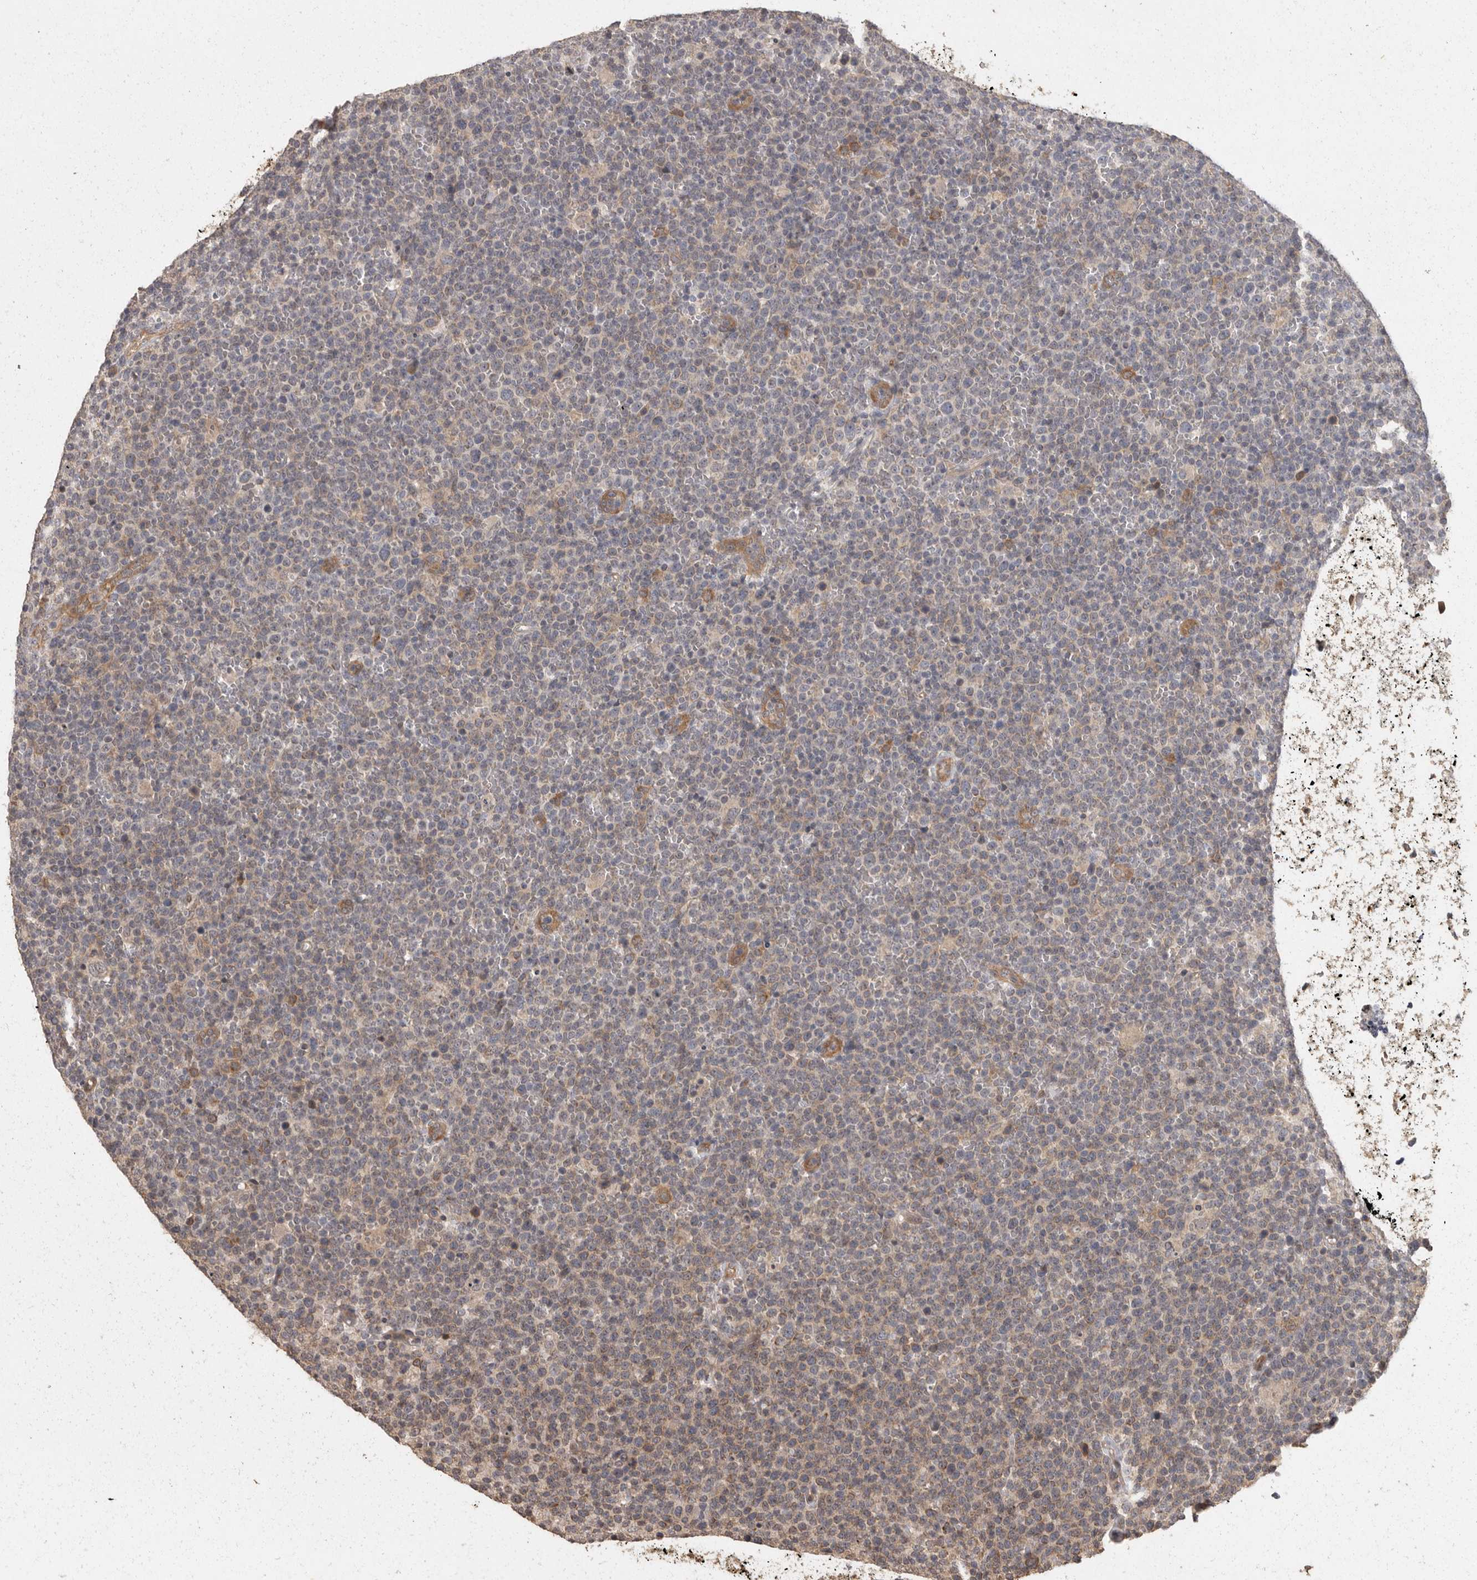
{"staining": {"intensity": "negative", "quantity": "none", "location": "none"}, "tissue": "lymphoma", "cell_type": "Tumor cells", "image_type": "cancer", "snomed": [{"axis": "morphology", "description": "Malignant lymphoma, non-Hodgkin's type, High grade"}, {"axis": "topography", "description": "Lymph node"}], "caption": "The immunohistochemistry (IHC) photomicrograph has no significant positivity in tumor cells of malignant lymphoma, non-Hodgkin's type (high-grade) tissue.", "gene": "BAIAP2", "patient": {"sex": "male", "age": 61}}